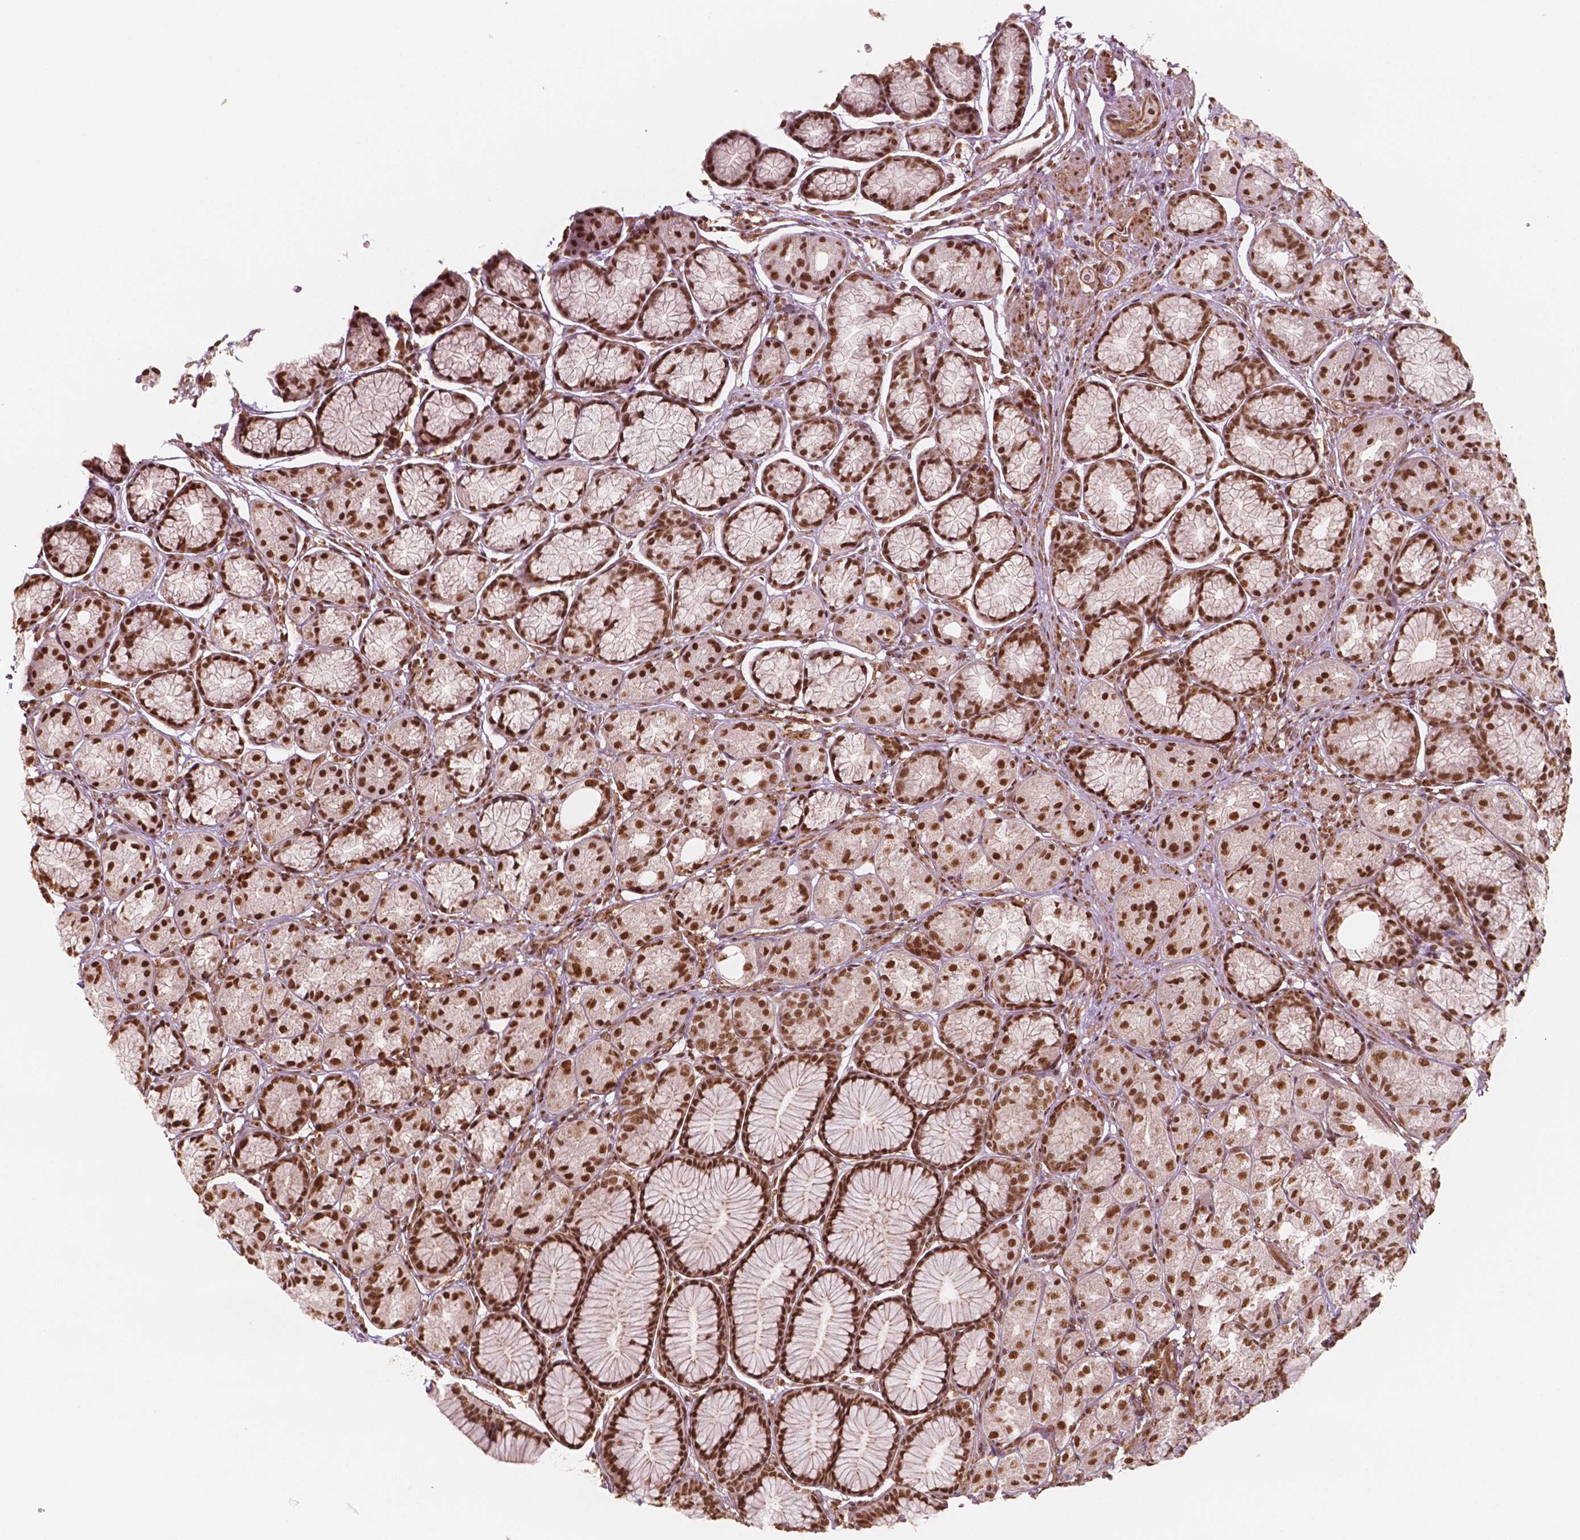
{"staining": {"intensity": "strong", "quantity": ">75%", "location": "nuclear"}, "tissue": "stomach", "cell_type": "Glandular cells", "image_type": "normal", "snomed": [{"axis": "morphology", "description": "Normal tissue, NOS"}, {"axis": "morphology", "description": "Adenocarcinoma, NOS"}, {"axis": "morphology", "description": "Adenocarcinoma, High grade"}, {"axis": "topography", "description": "Stomach, upper"}, {"axis": "topography", "description": "Stomach"}], "caption": "The image exhibits a brown stain indicating the presence of a protein in the nuclear of glandular cells in stomach. (Brightfield microscopy of DAB IHC at high magnification).", "gene": "GTF3C5", "patient": {"sex": "female", "age": 65}}